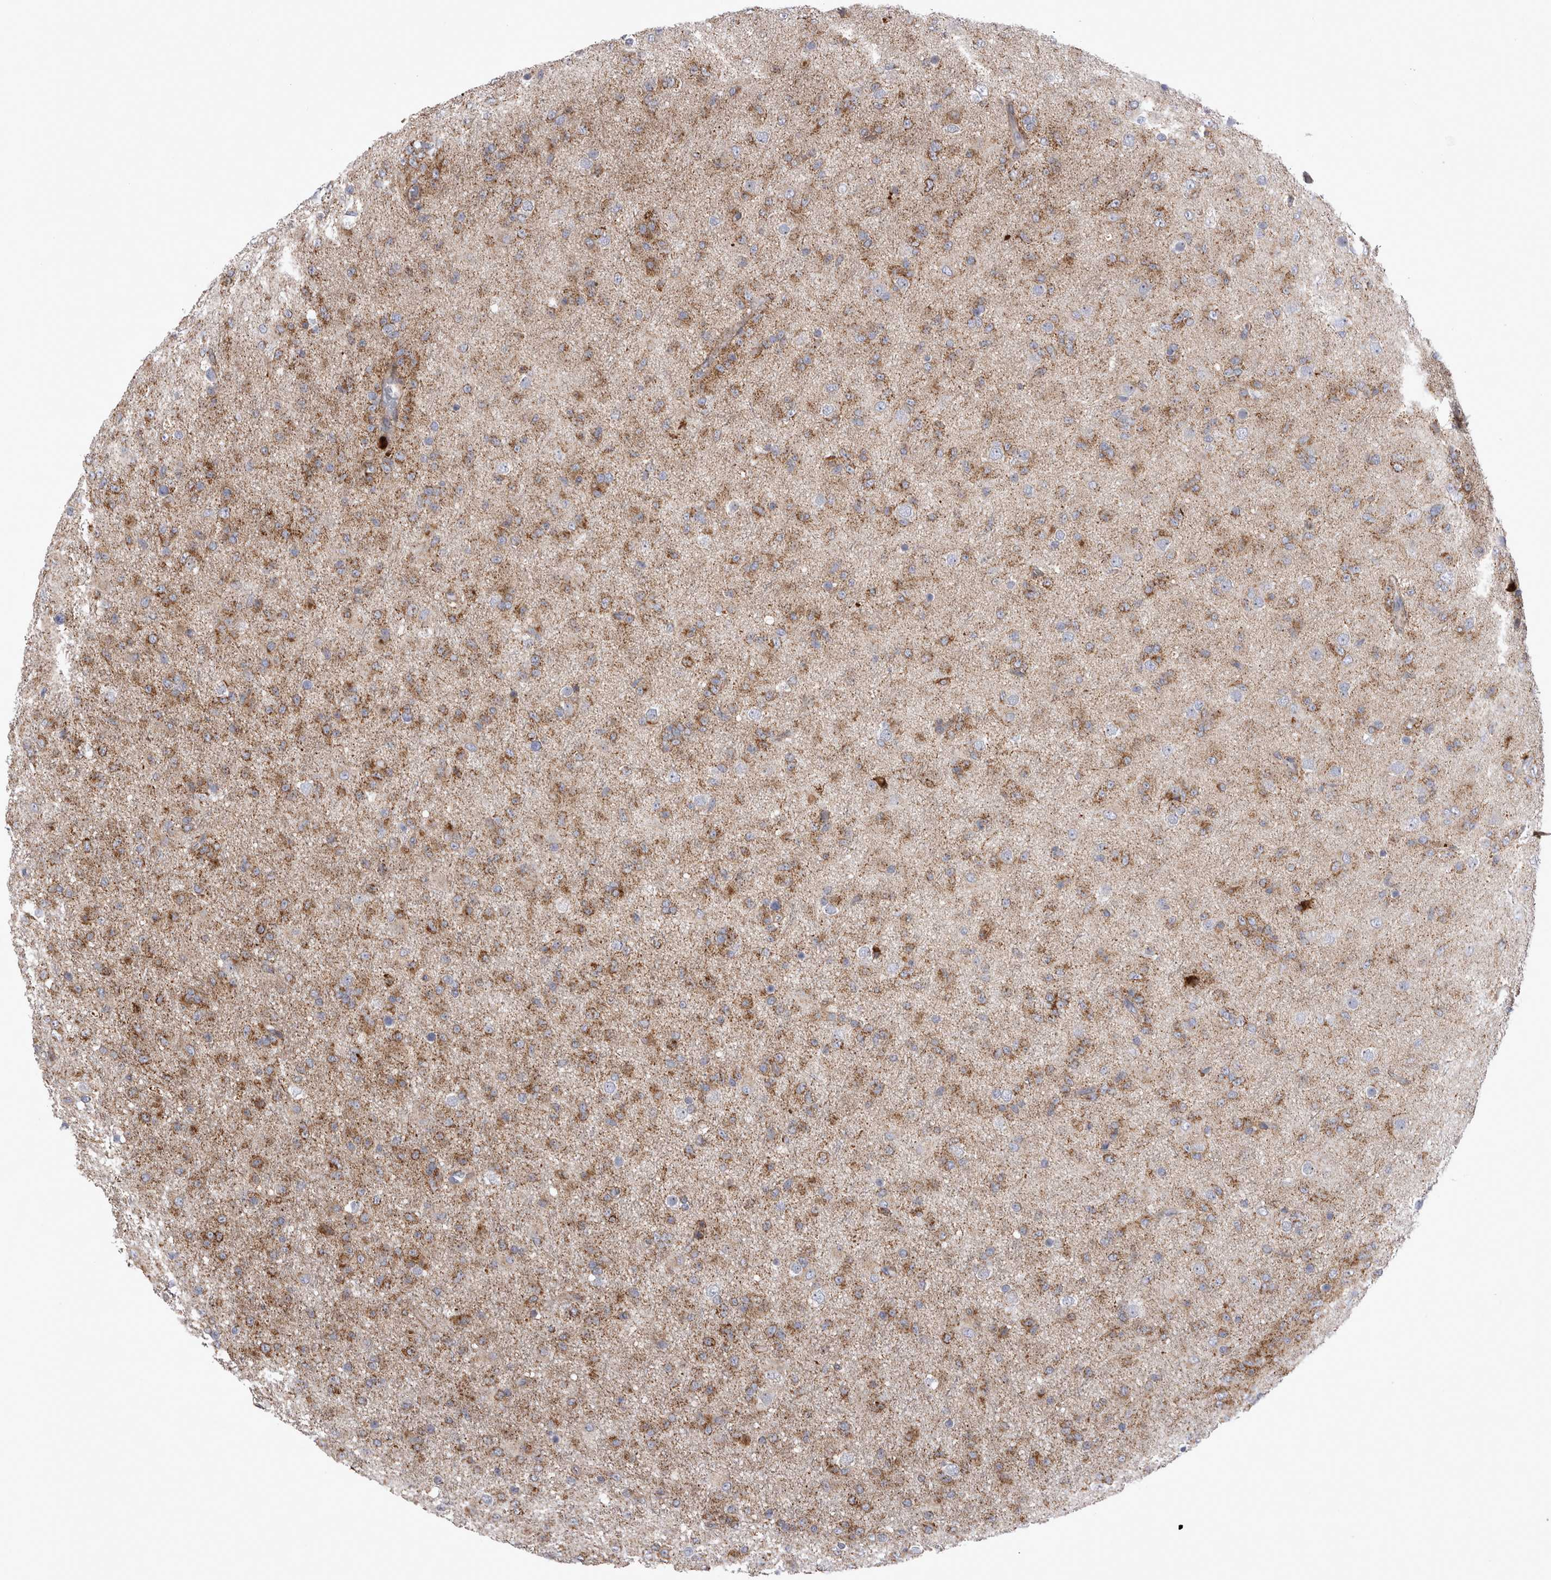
{"staining": {"intensity": "moderate", "quantity": ">75%", "location": "cytoplasmic/membranous"}, "tissue": "glioma", "cell_type": "Tumor cells", "image_type": "cancer", "snomed": [{"axis": "morphology", "description": "Glioma, malignant, Low grade"}, {"axis": "topography", "description": "Brain"}], "caption": "Human glioma stained with a brown dye exhibits moderate cytoplasmic/membranous positive staining in about >75% of tumor cells.", "gene": "TSPOAP1", "patient": {"sex": "male", "age": 65}}